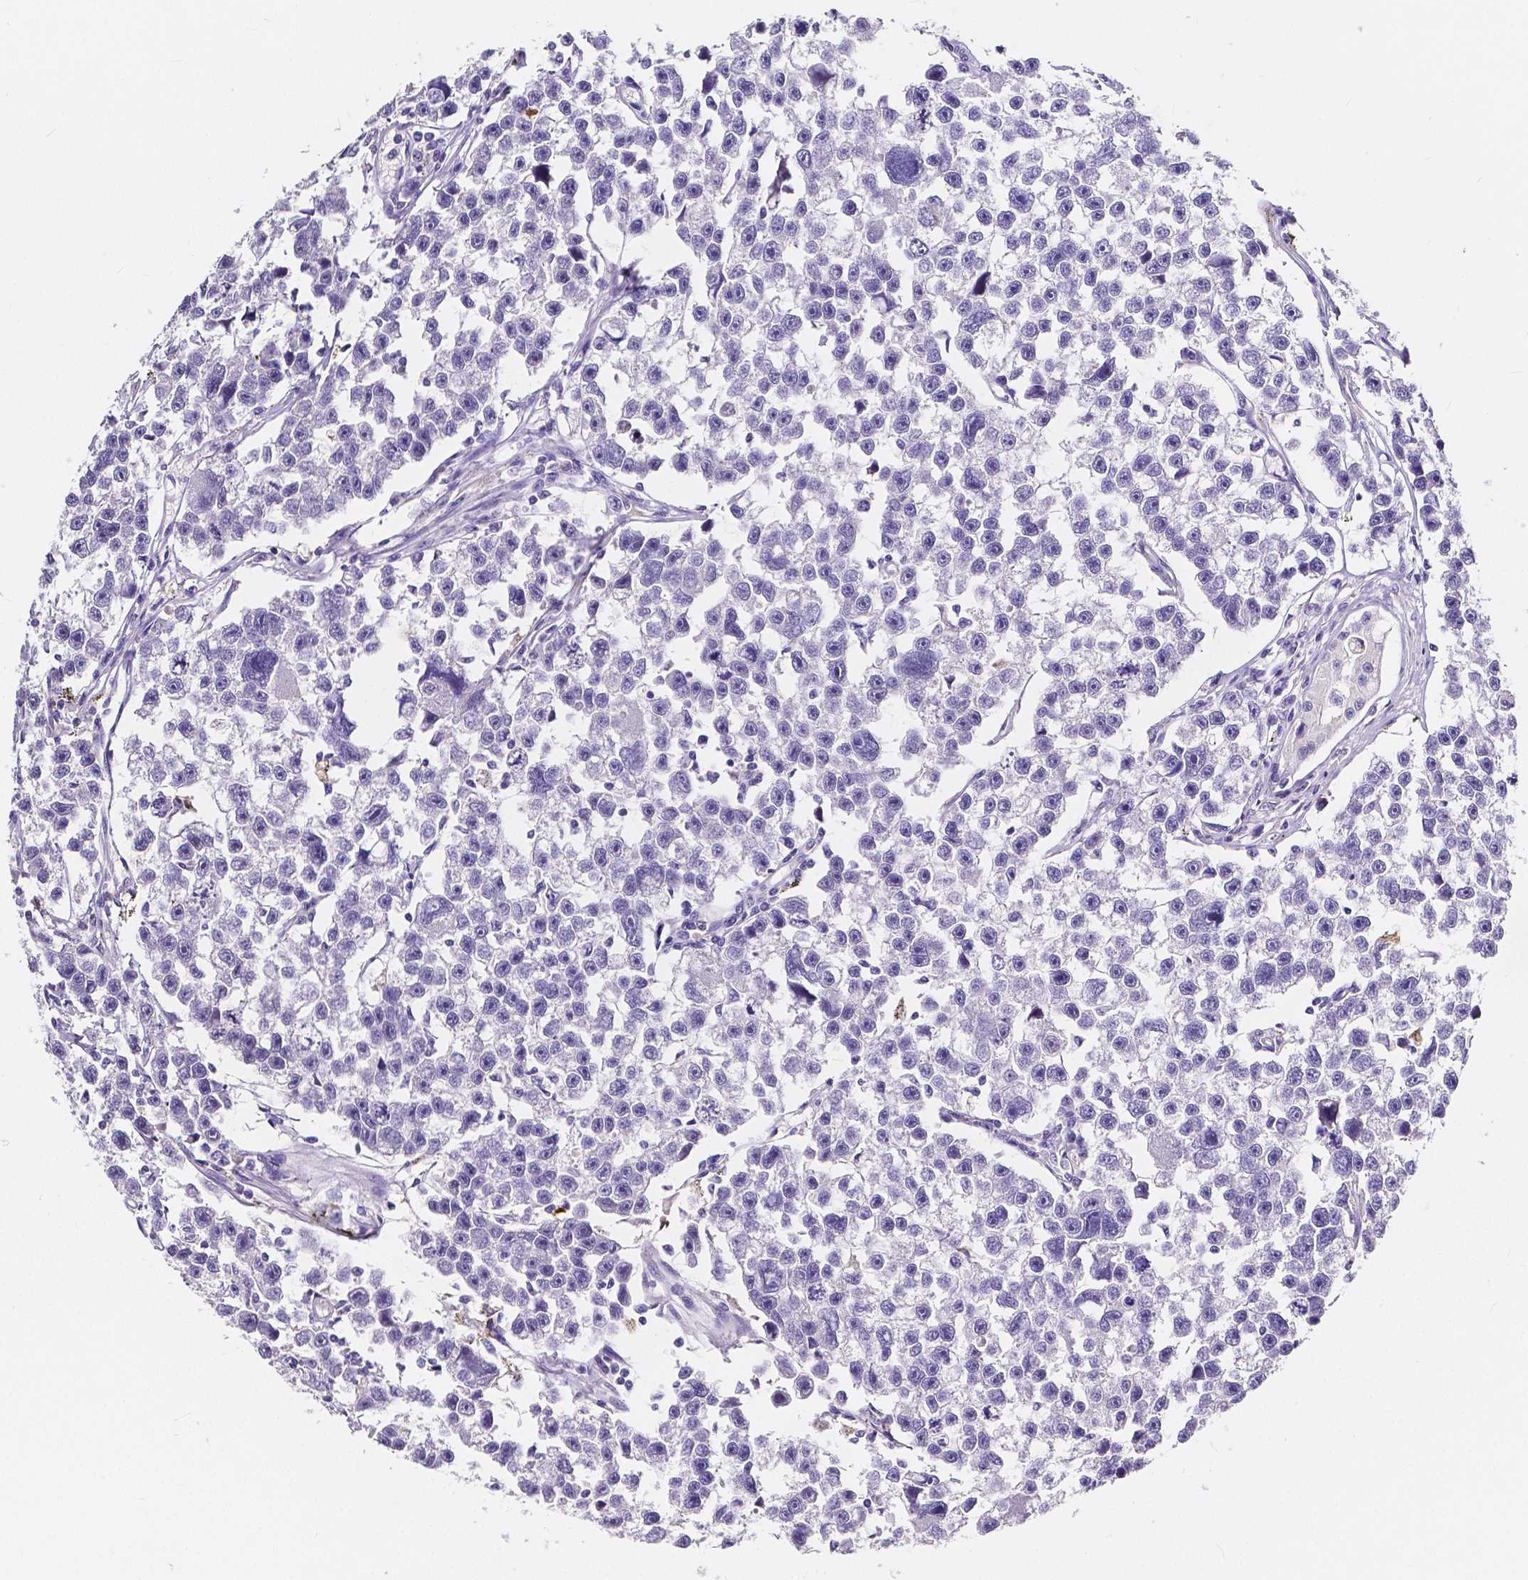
{"staining": {"intensity": "negative", "quantity": "none", "location": "none"}, "tissue": "testis cancer", "cell_type": "Tumor cells", "image_type": "cancer", "snomed": [{"axis": "morphology", "description": "Seminoma, NOS"}, {"axis": "topography", "description": "Testis"}], "caption": "DAB immunohistochemical staining of human testis cancer shows no significant positivity in tumor cells.", "gene": "ACP5", "patient": {"sex": "male", "age": 26}}